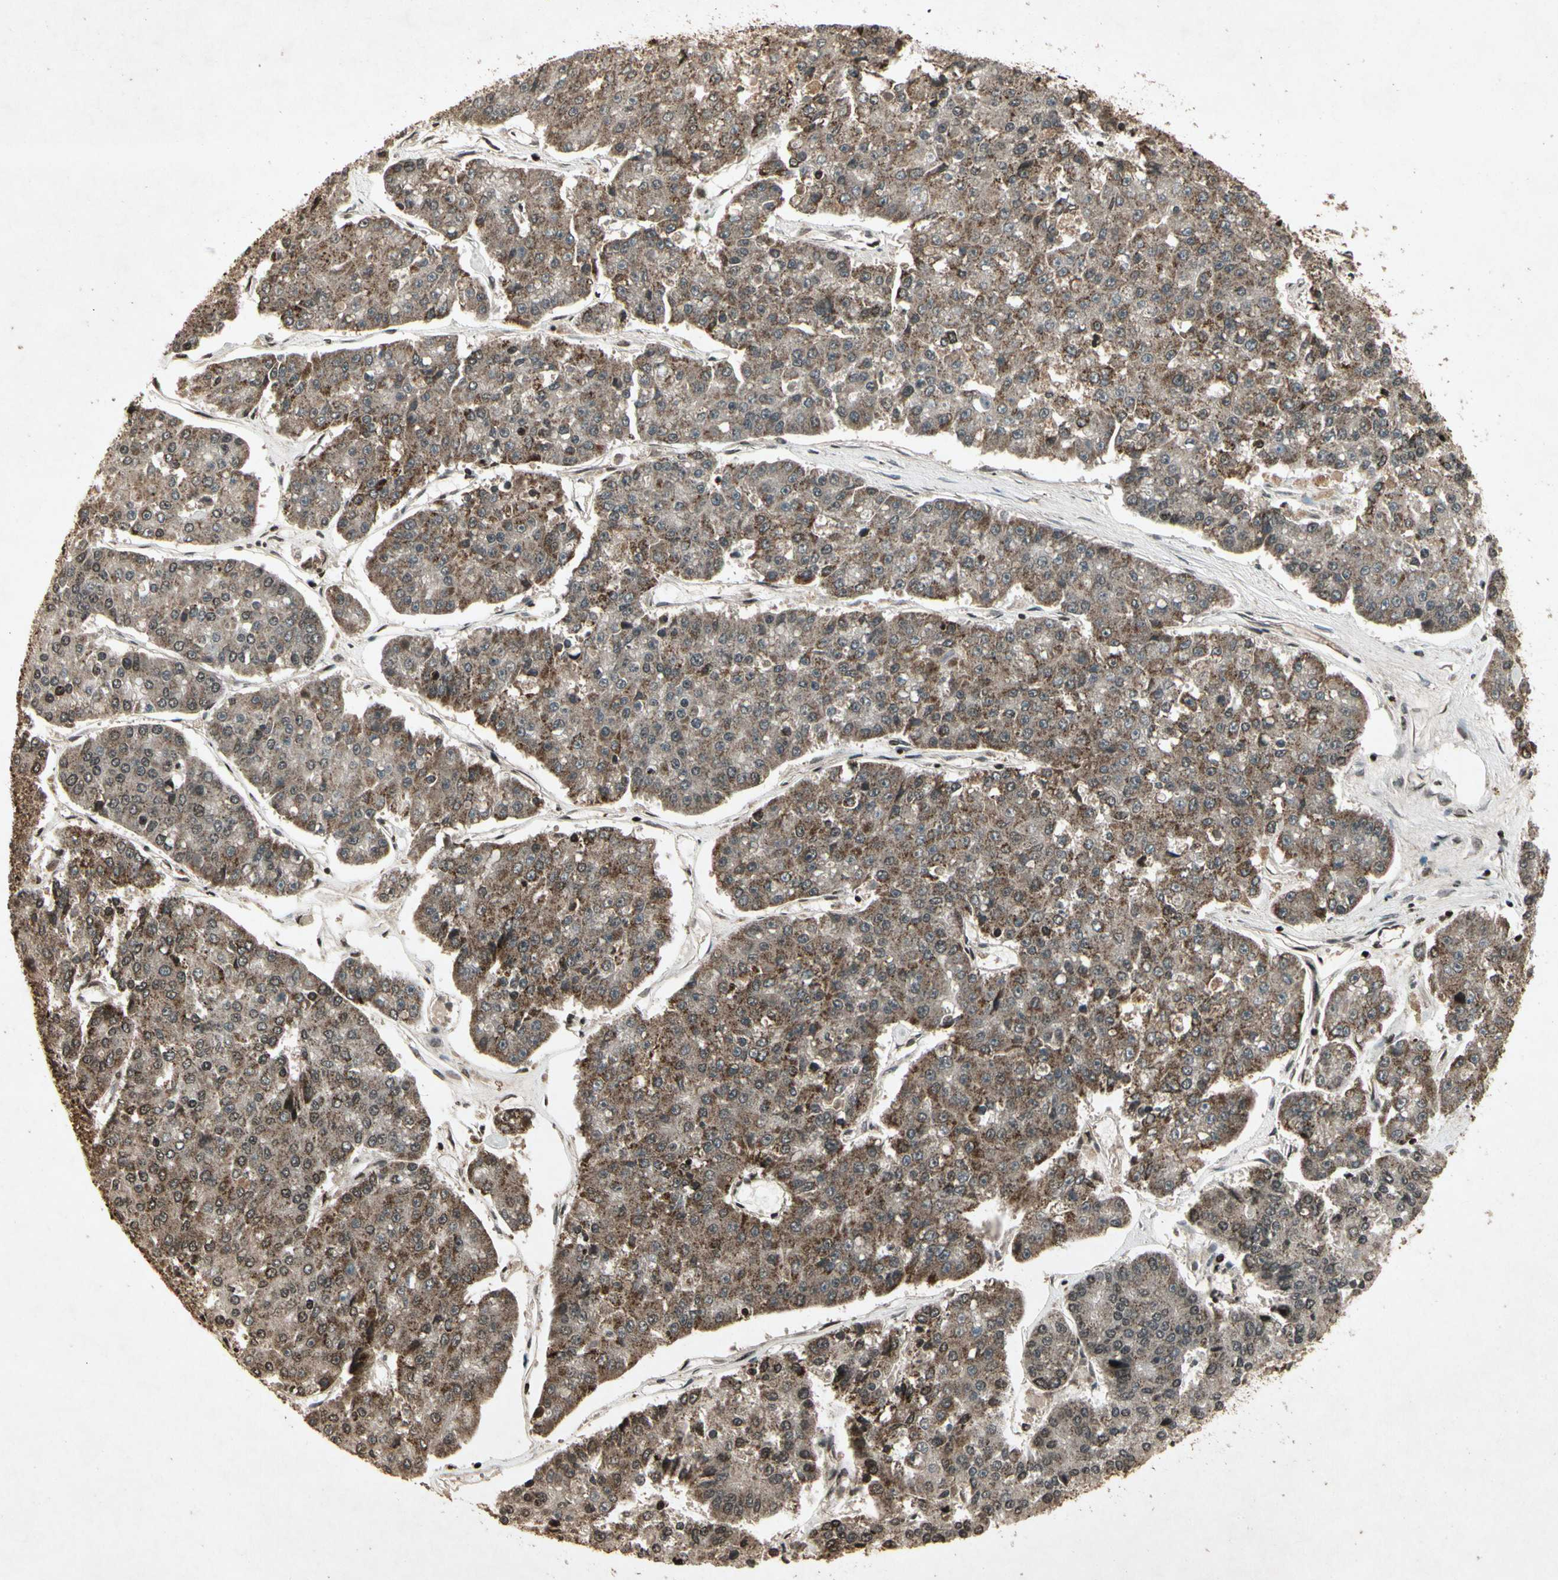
{"staining": {"intensity": "moderate", "quantity": ">75%", "location": "cytoplasmic/membranous"}, "tissue": "pancreatic cancer", "cell_type": "Tumor cells", "image_type": "cancer", "snomed": [{"axis": "morphology", "description": "Adenocarcinoma, NOS"}, {"axis": "topography", "description": "Pancreas"}], "caption": "An image showing moderate cytoplasmic/membranous positivity in approximately >75% of tumor cells in adenocarcinoma (pancreatic), as visualized by brown immunohistochemical staining.", "gene": "GLRX", "patient": {"sex": "male", "age": 50}}